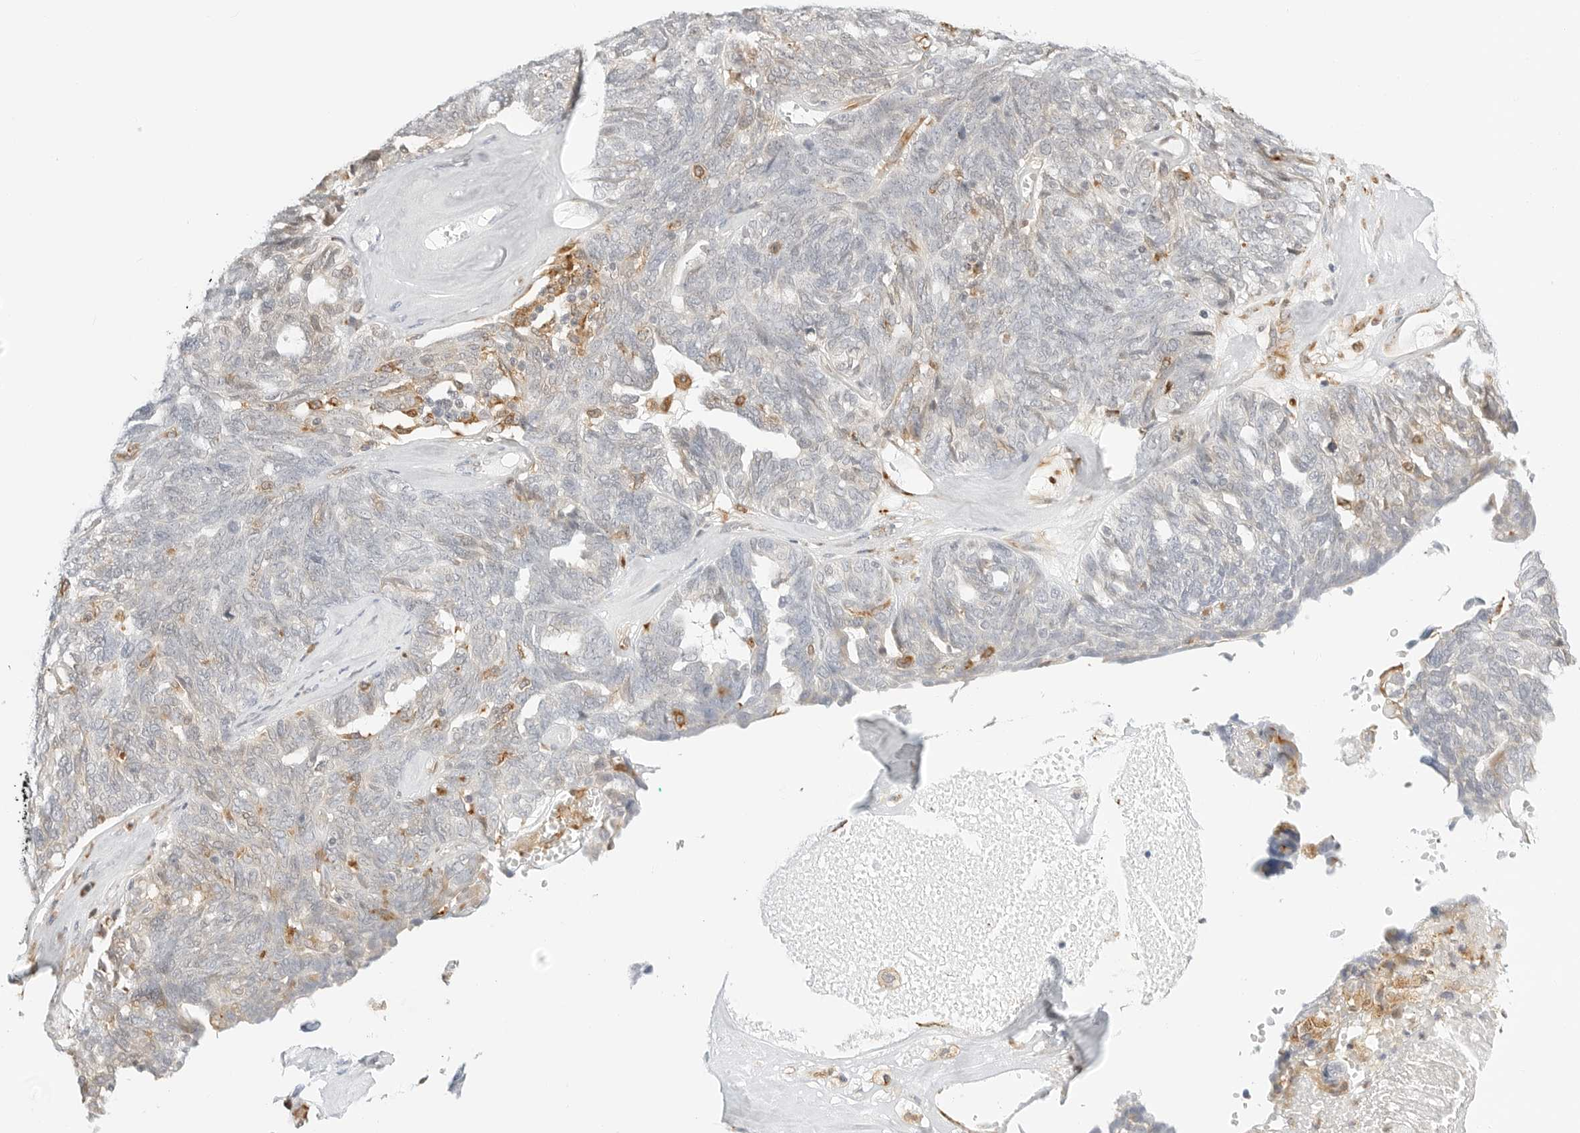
{"staining": {"intensity": "weak", "quantity": "<25%", "location": "cytoplasmic/membranous"}, "tissue": "ovarian cancer", "cell_type": "Tumor cells", "image_type": "cancer", "snomed": [{"axis": "morphology", "description": "Cystadenocarcinoma, serous, NOS"}, {"axis": "topography", "description": "Ovary"}], "caption": "Tumor cells are negative for brown protein staining in ovarian cancer (serous cystadenocarcinoma).", "gene": "THEM4", "patient": {"sex": "female", "age": 79}}